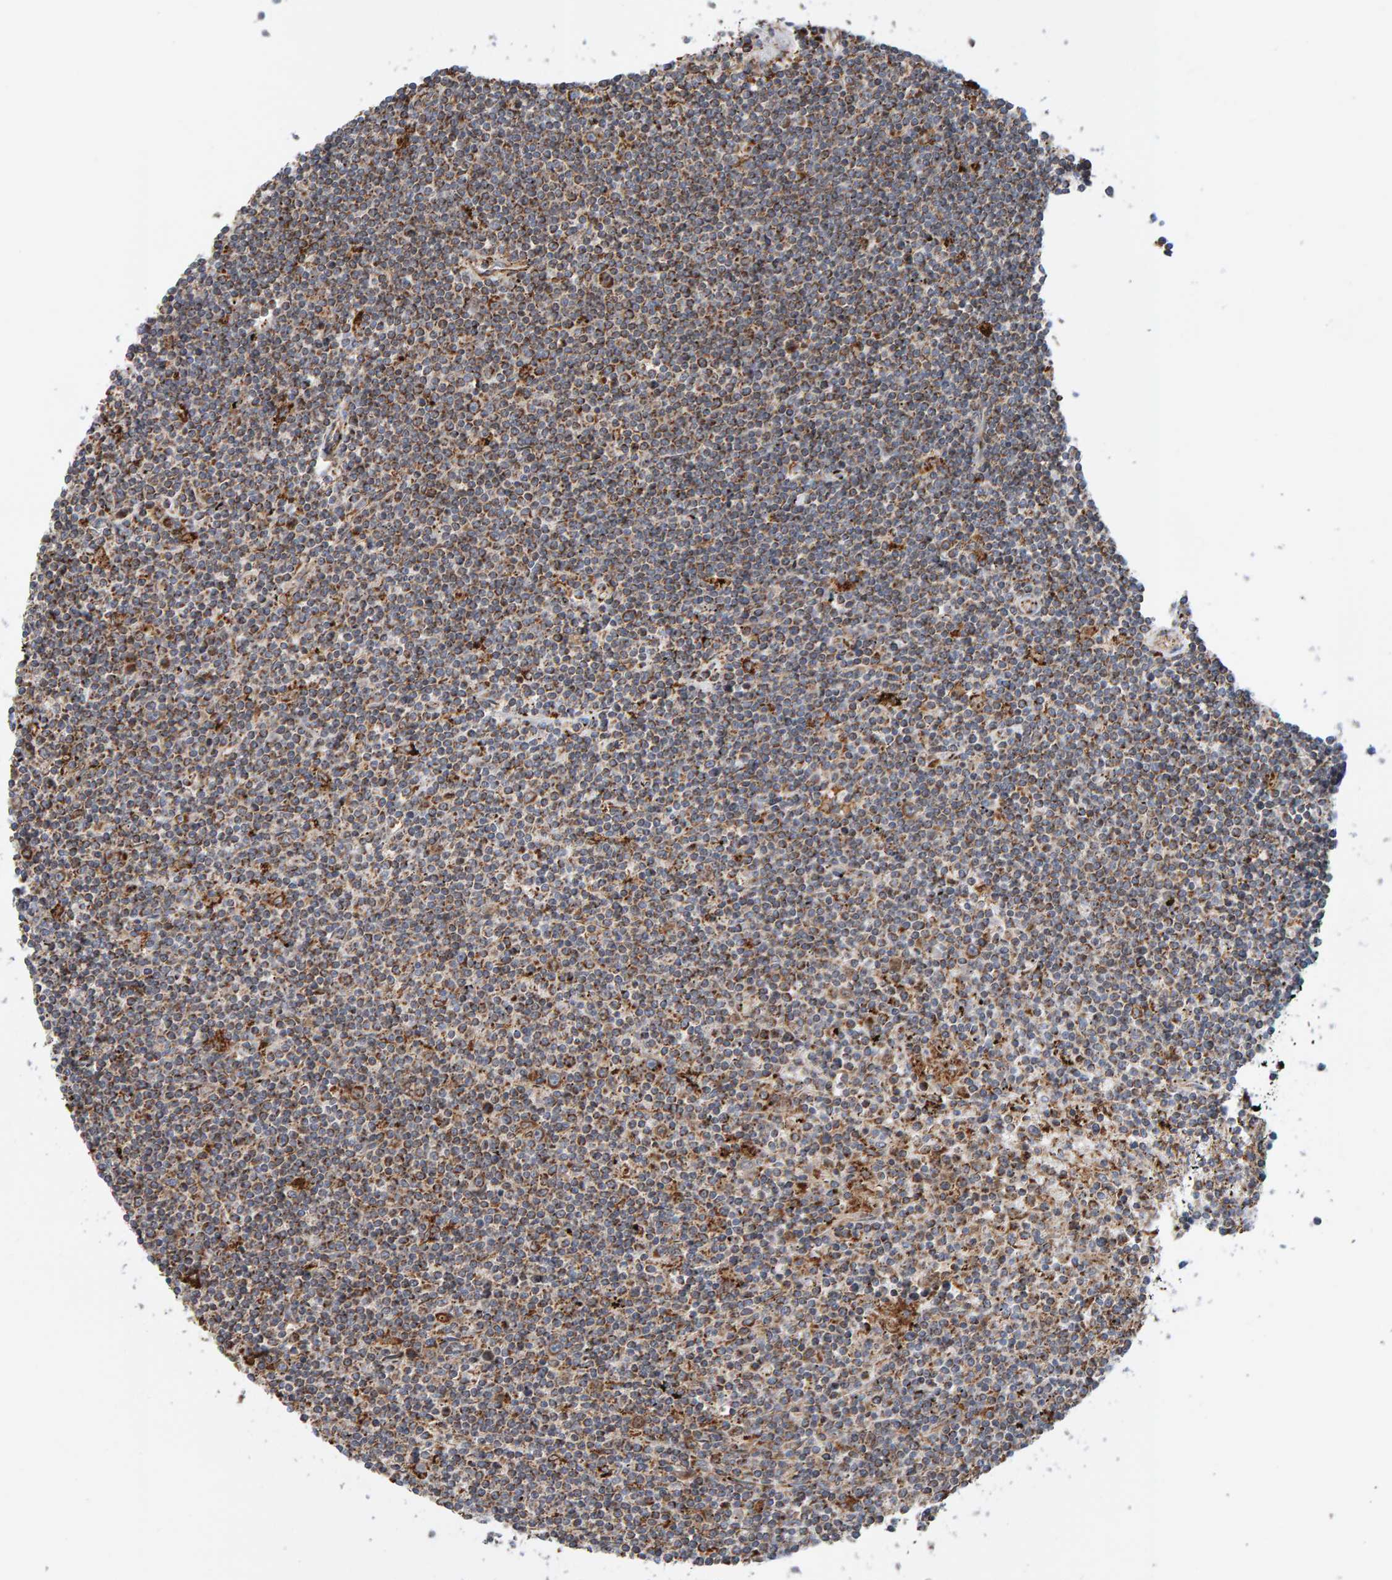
{"staining": {"intensity": "moderate", "quantity": ">75%", "location": "cytoplasmic/membranous"}, "tissue": "lymphoma", "cell_type": "Tumor cells", "image_type": "cancer", "snomed": [{"axis": "morphology", "description": "Malignant lymphoma, non-Hodgkin's type, Low grade"}, {"axis": "topography", "description": "Spleen"}], "caption": "Lymphoma was stained to show a protein in brown. There is medium levels of moderate cytoplasmic/membranous staining in approximately >75% of tumor cells.", "gene": "MRPL45", "patient": {"sex": "male", "age": 76}}